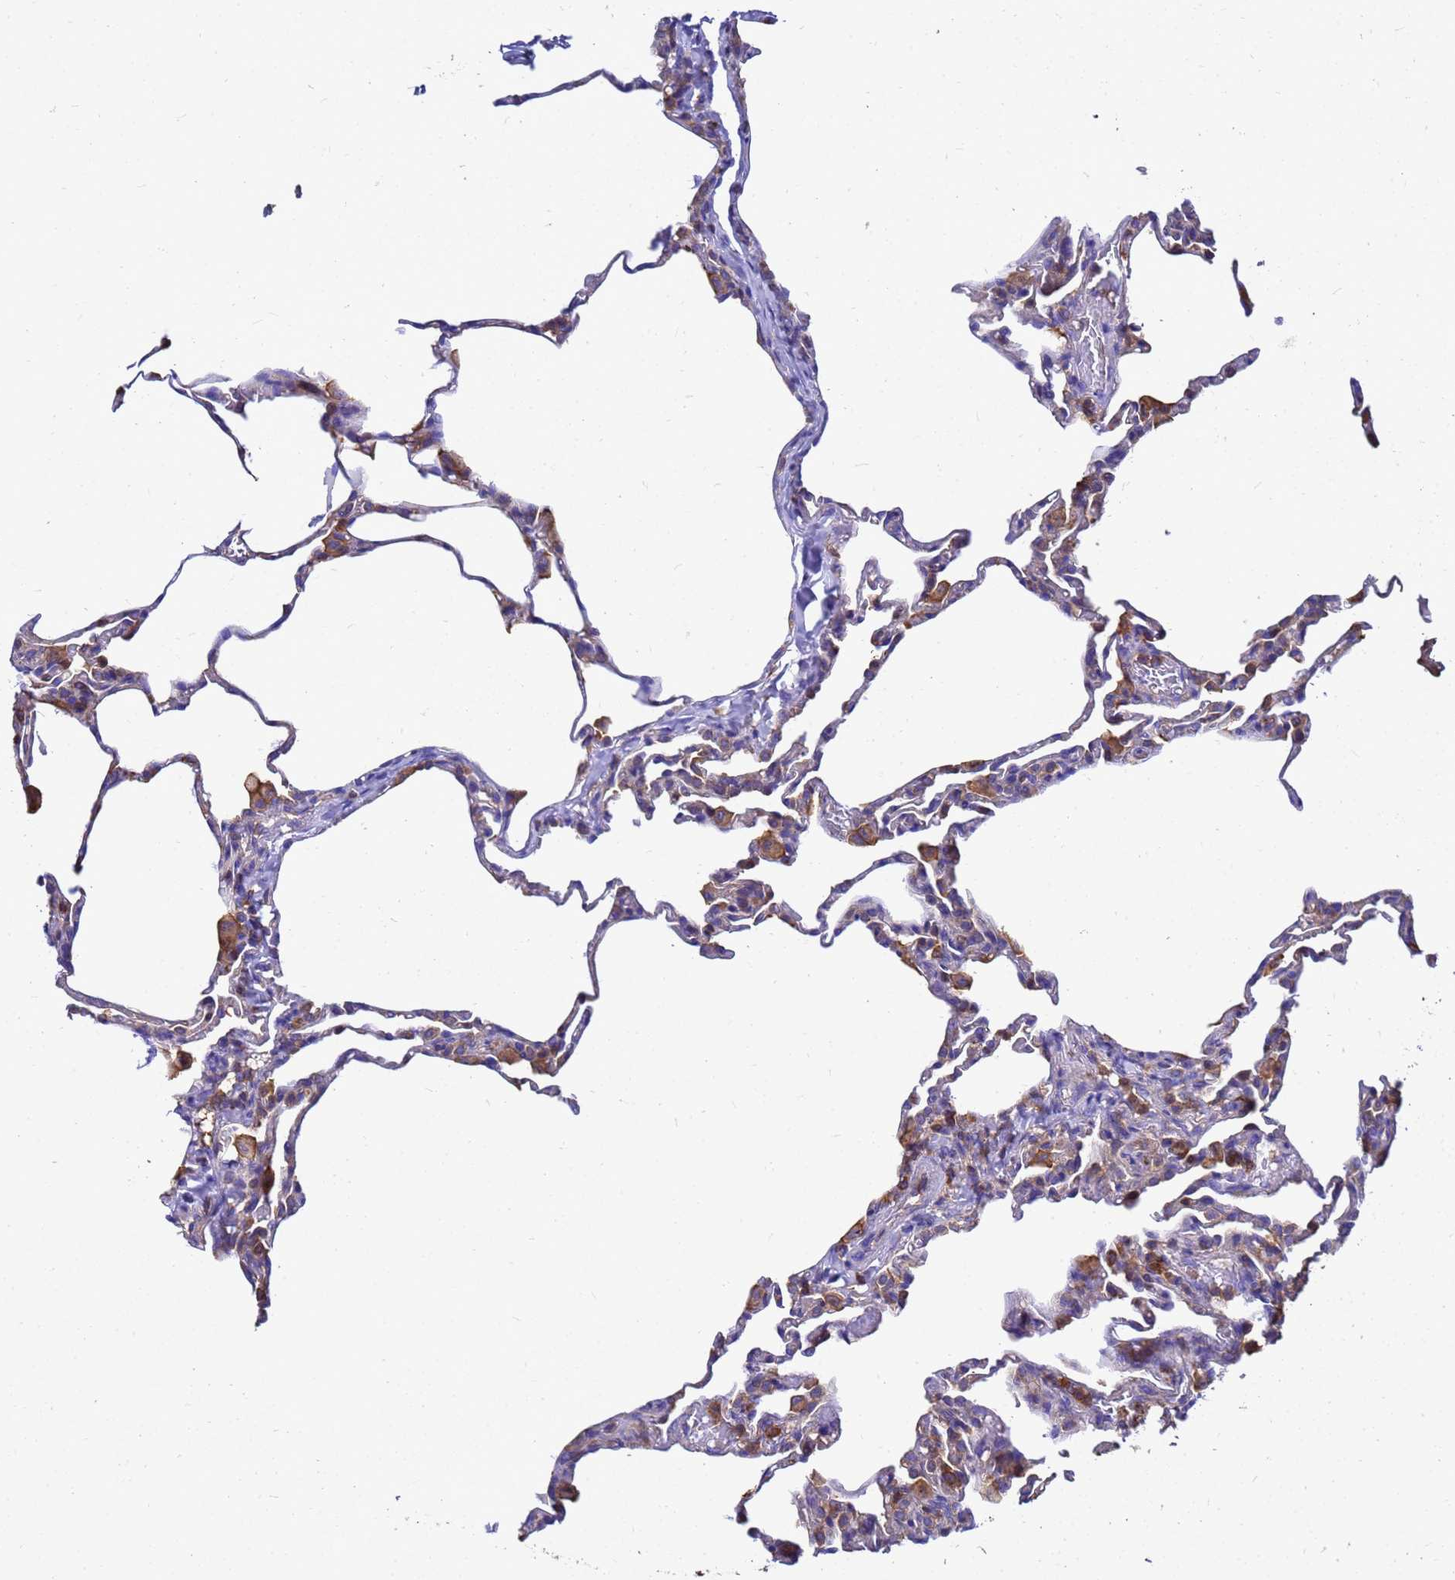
{"staining": {"intensity": "moderate", "quantity": "<25%", "location": "cytoplasmic/membranous"}, "tissue": "lung", "cell_type": "Alveolar cells", "image_type": "normal", "snomed": [{"axis": "morphology", "description": "Normal tissue, NOS"}, {"axis": "topography", "description": "Lung"}], "caption": "Immunohistochemical staining of unremarkable human lung exhibits low levels of moderate cytoplasmic/membranous positivity in approximately <25% of alveolar cells.", "gene": "ZNF235", "patient": {"sex": "male", "age": 20}}